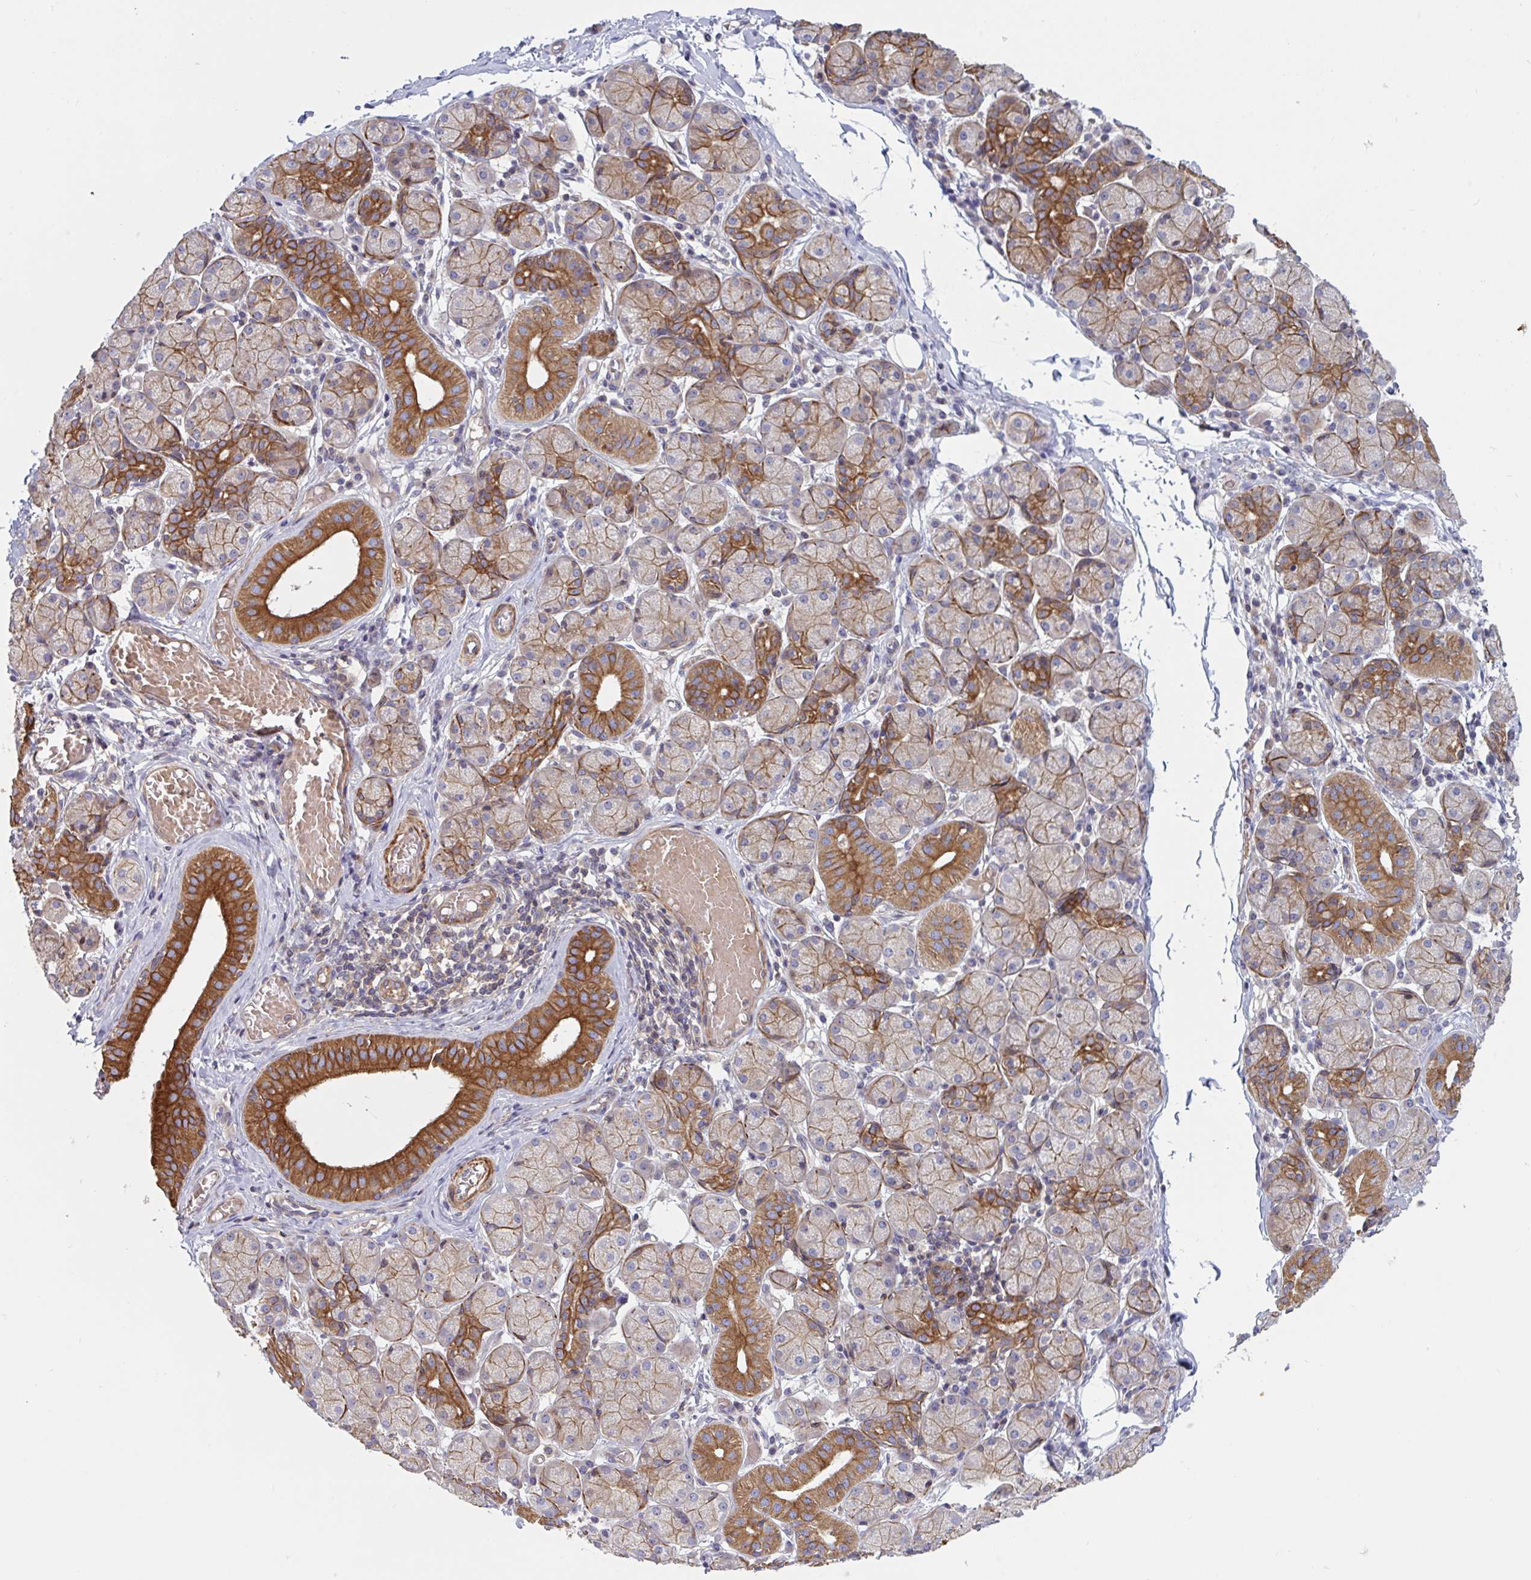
{"staining": {"intensity": "strong", "quantity": "25%-75%", "location": "cytoplasmic/membranous"}, "tissue": "salivary gland", "cell_type": "Glandular cells", "image_type": "normal", "snomed": [{"axis": "morphology", "description": "Normal tissue, NOS"}, {"axis": "topography", "description": "Salivary gland"}], "caption": "Glandular cells reveal high levels of strong cytoplasmic/membranous positivity in approximately 25%-75% of cells in benign salivary gland.", "gene": "TANK", "patient": {"sex": "female", "age": 24}}